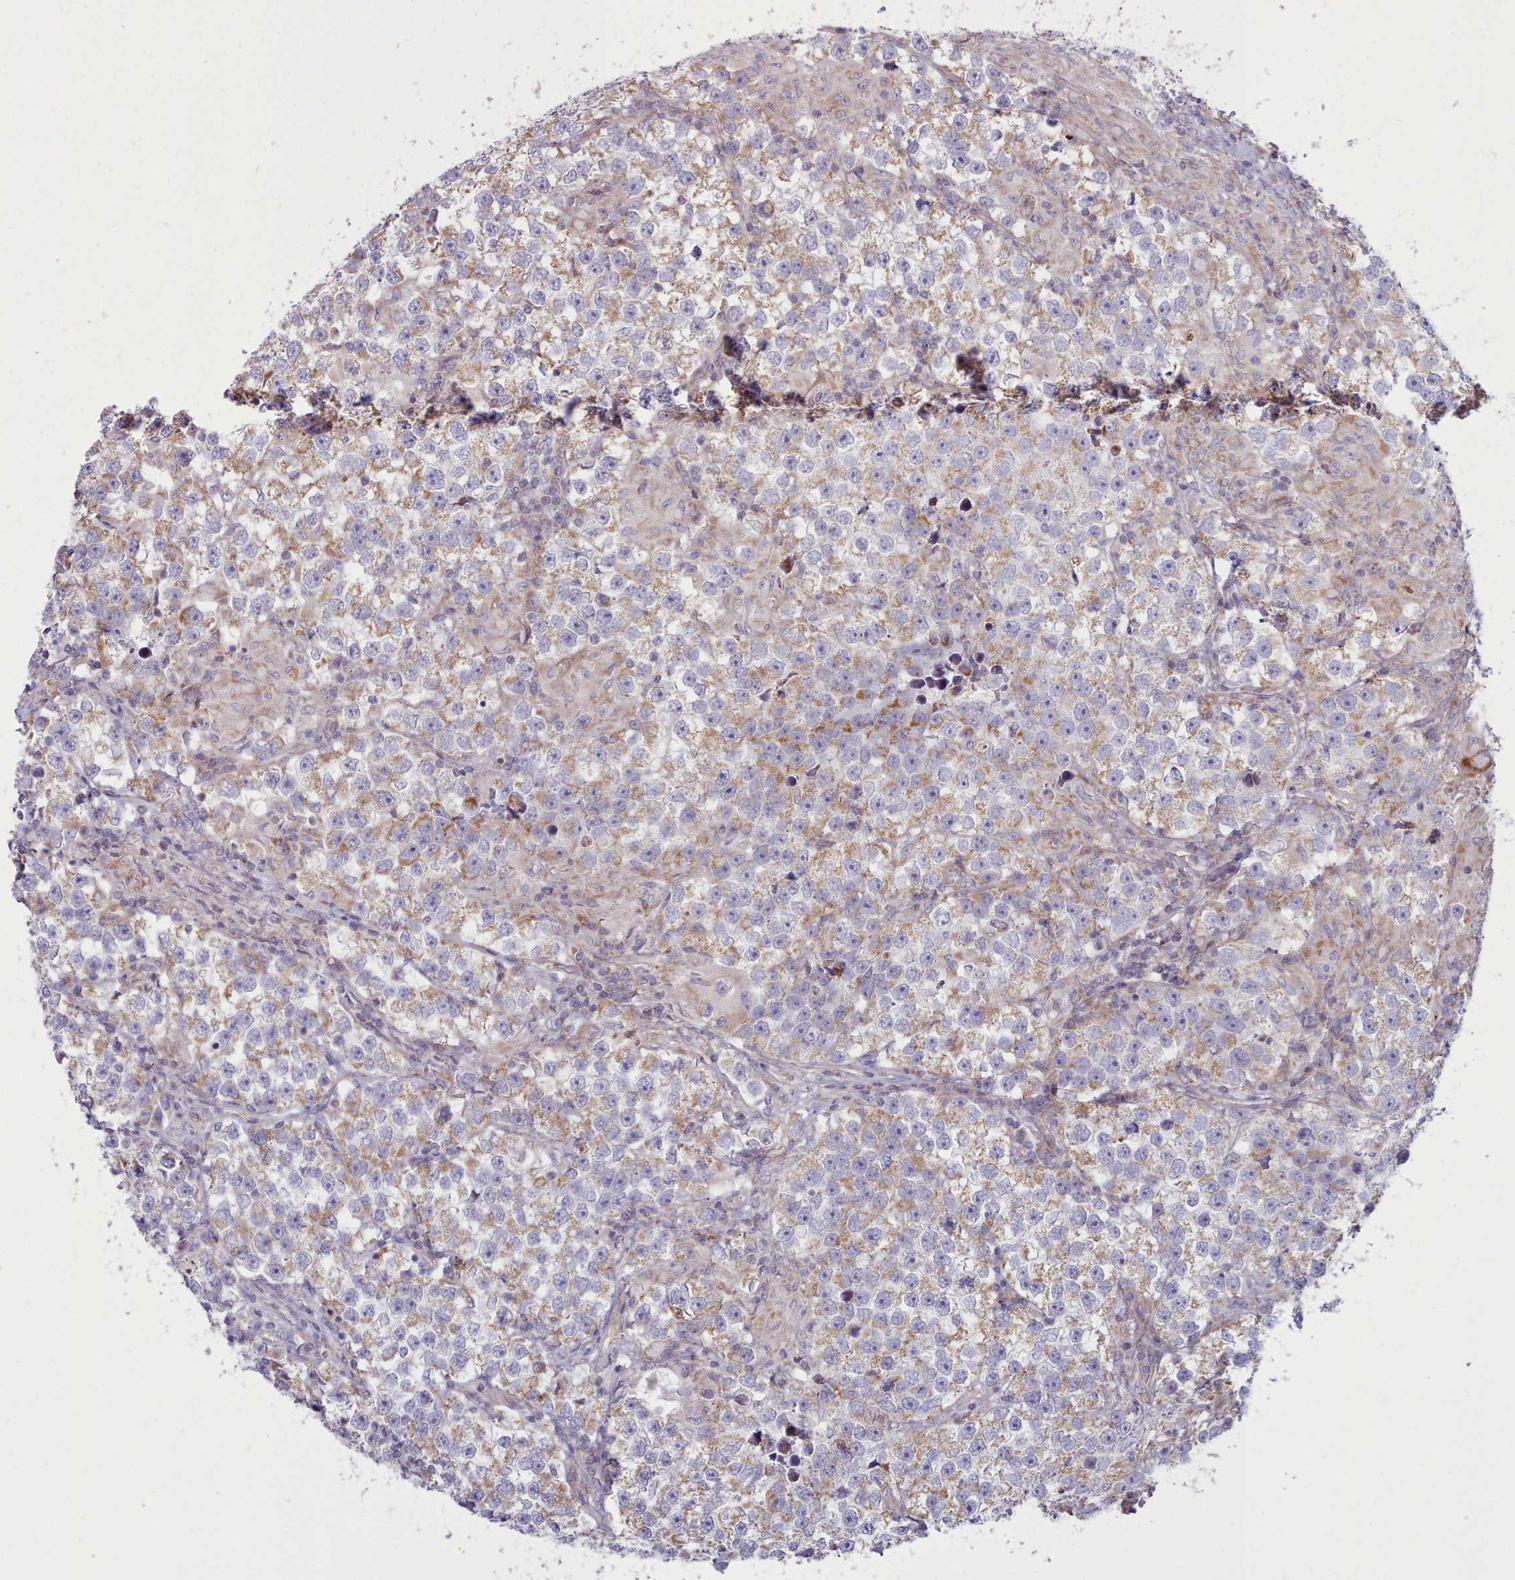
{"staining": {"intensity": "moderate", "quantity": "25%-75%", "location": "cytoplasmic/membranous"}, "tissue": "testis cancer", "cell_type": "Tumor cells", "image_type": "cancer", "snomed": [{"axis": "morphology", "description": "Seminoma, NOS"}, {"axis": "topography", "description": "Testis"}], "caption": "Protein staining of seminoma (testis) tissue displays moderate cytoplasmic/membranous expression in about 25%-75% of tumor cells. The protein of interest is shown in brown color, while the nuclei are stained blue.", "gene": "MRPL21", "patient": {"sex": "male", "age": 46}}